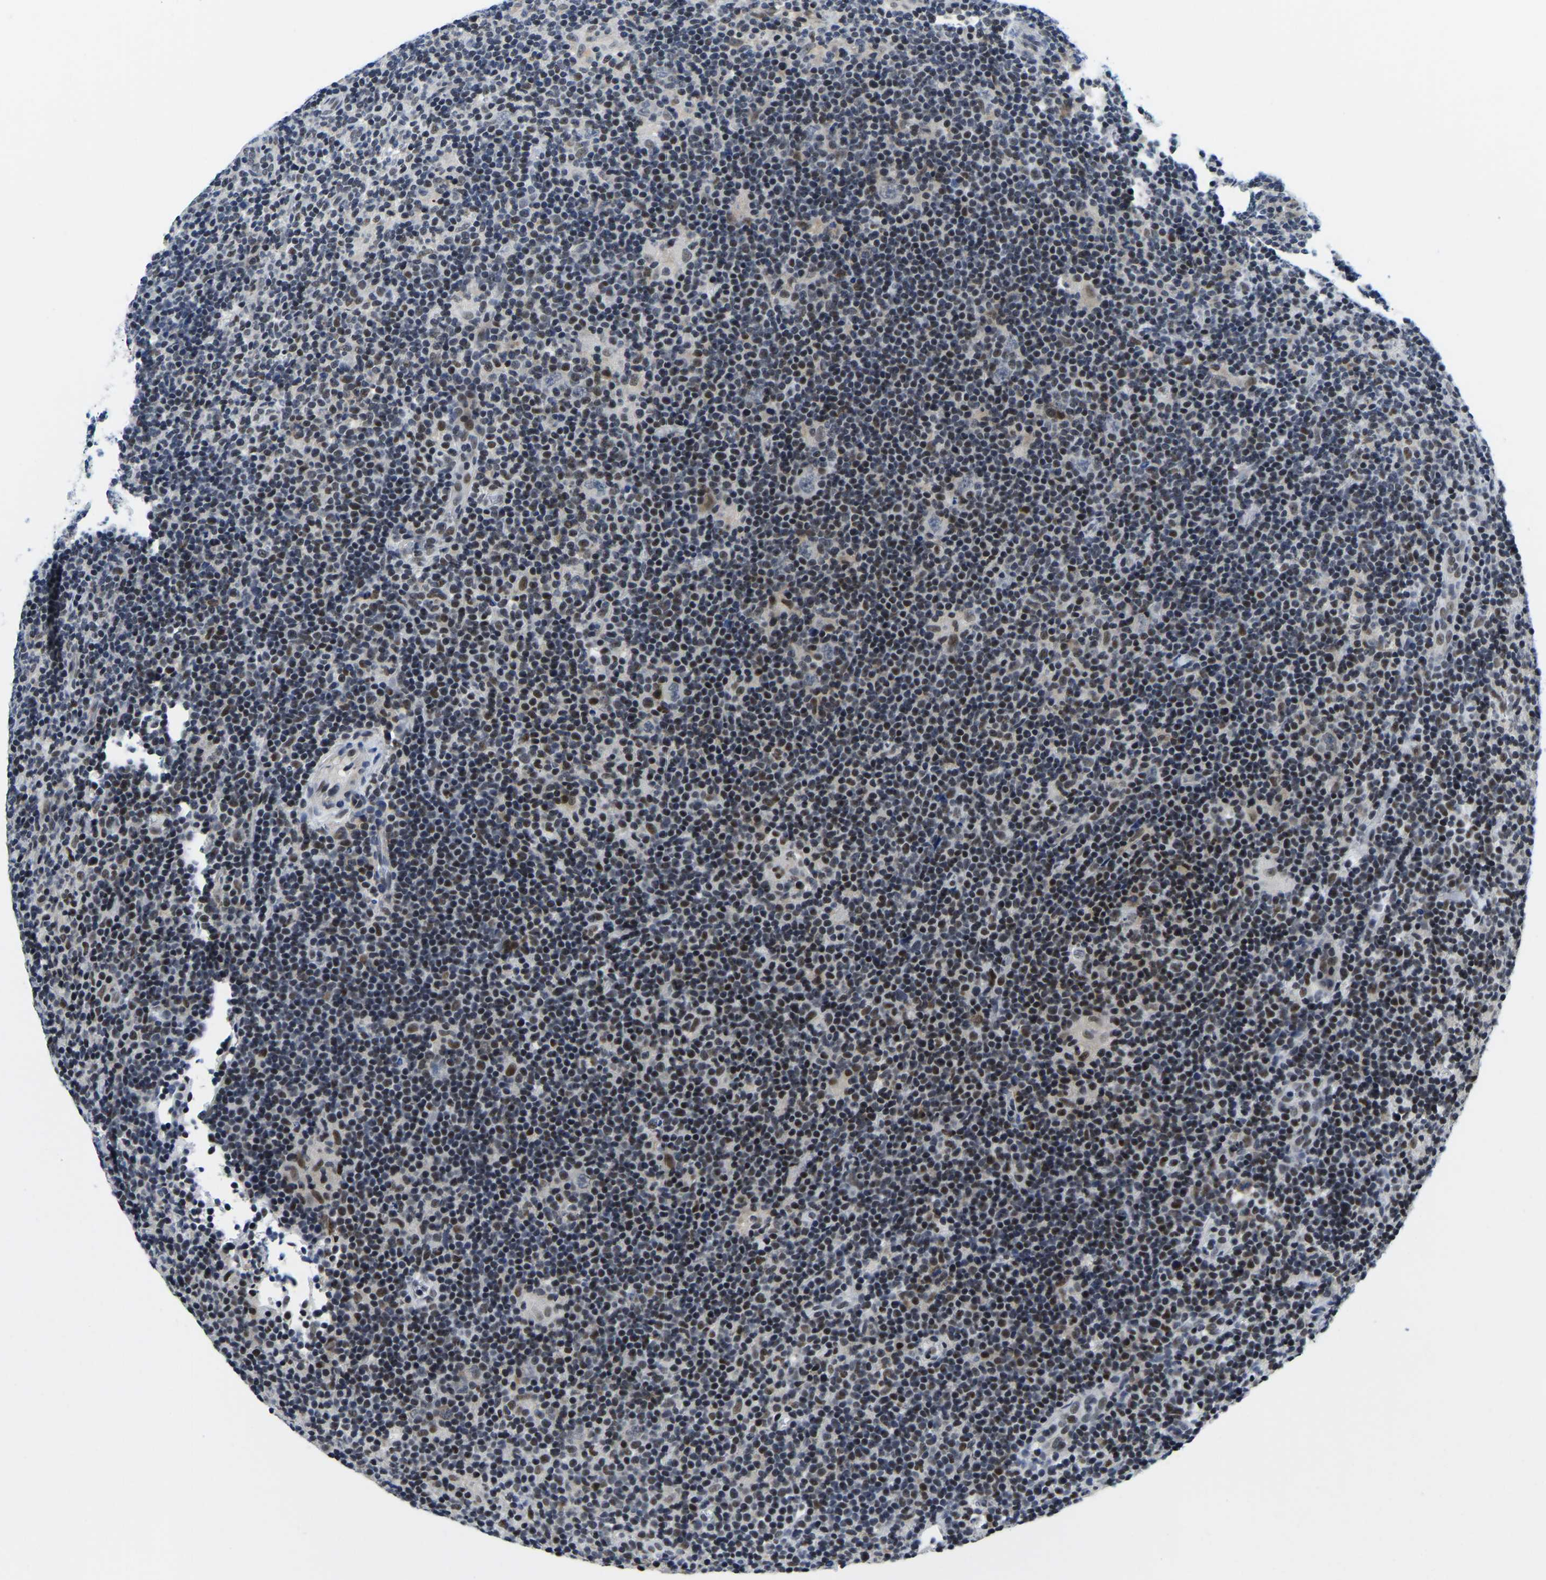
{"staining": {"intensity": "weak", "quantity": "<25%", "location": "cytoplasmic/membranous"}, "tissue": "lymphoma", "cell_type": "Tumor cells", "image_type": "cancer", "snomed": [{"axis": "morphology", "description": "Hodgkin's disease, NOS"}, {"axis": "topography", "description": "Lymph node"}], "caption": "Immunohistochemistry (IHC) image of neoplastic tissue: Hodgkin's disease stained with DAB exhibits no significant protein positivity in tumor cells.", "gene": "POLDIP3", "patient": {"sex": "female", "age": 57}}